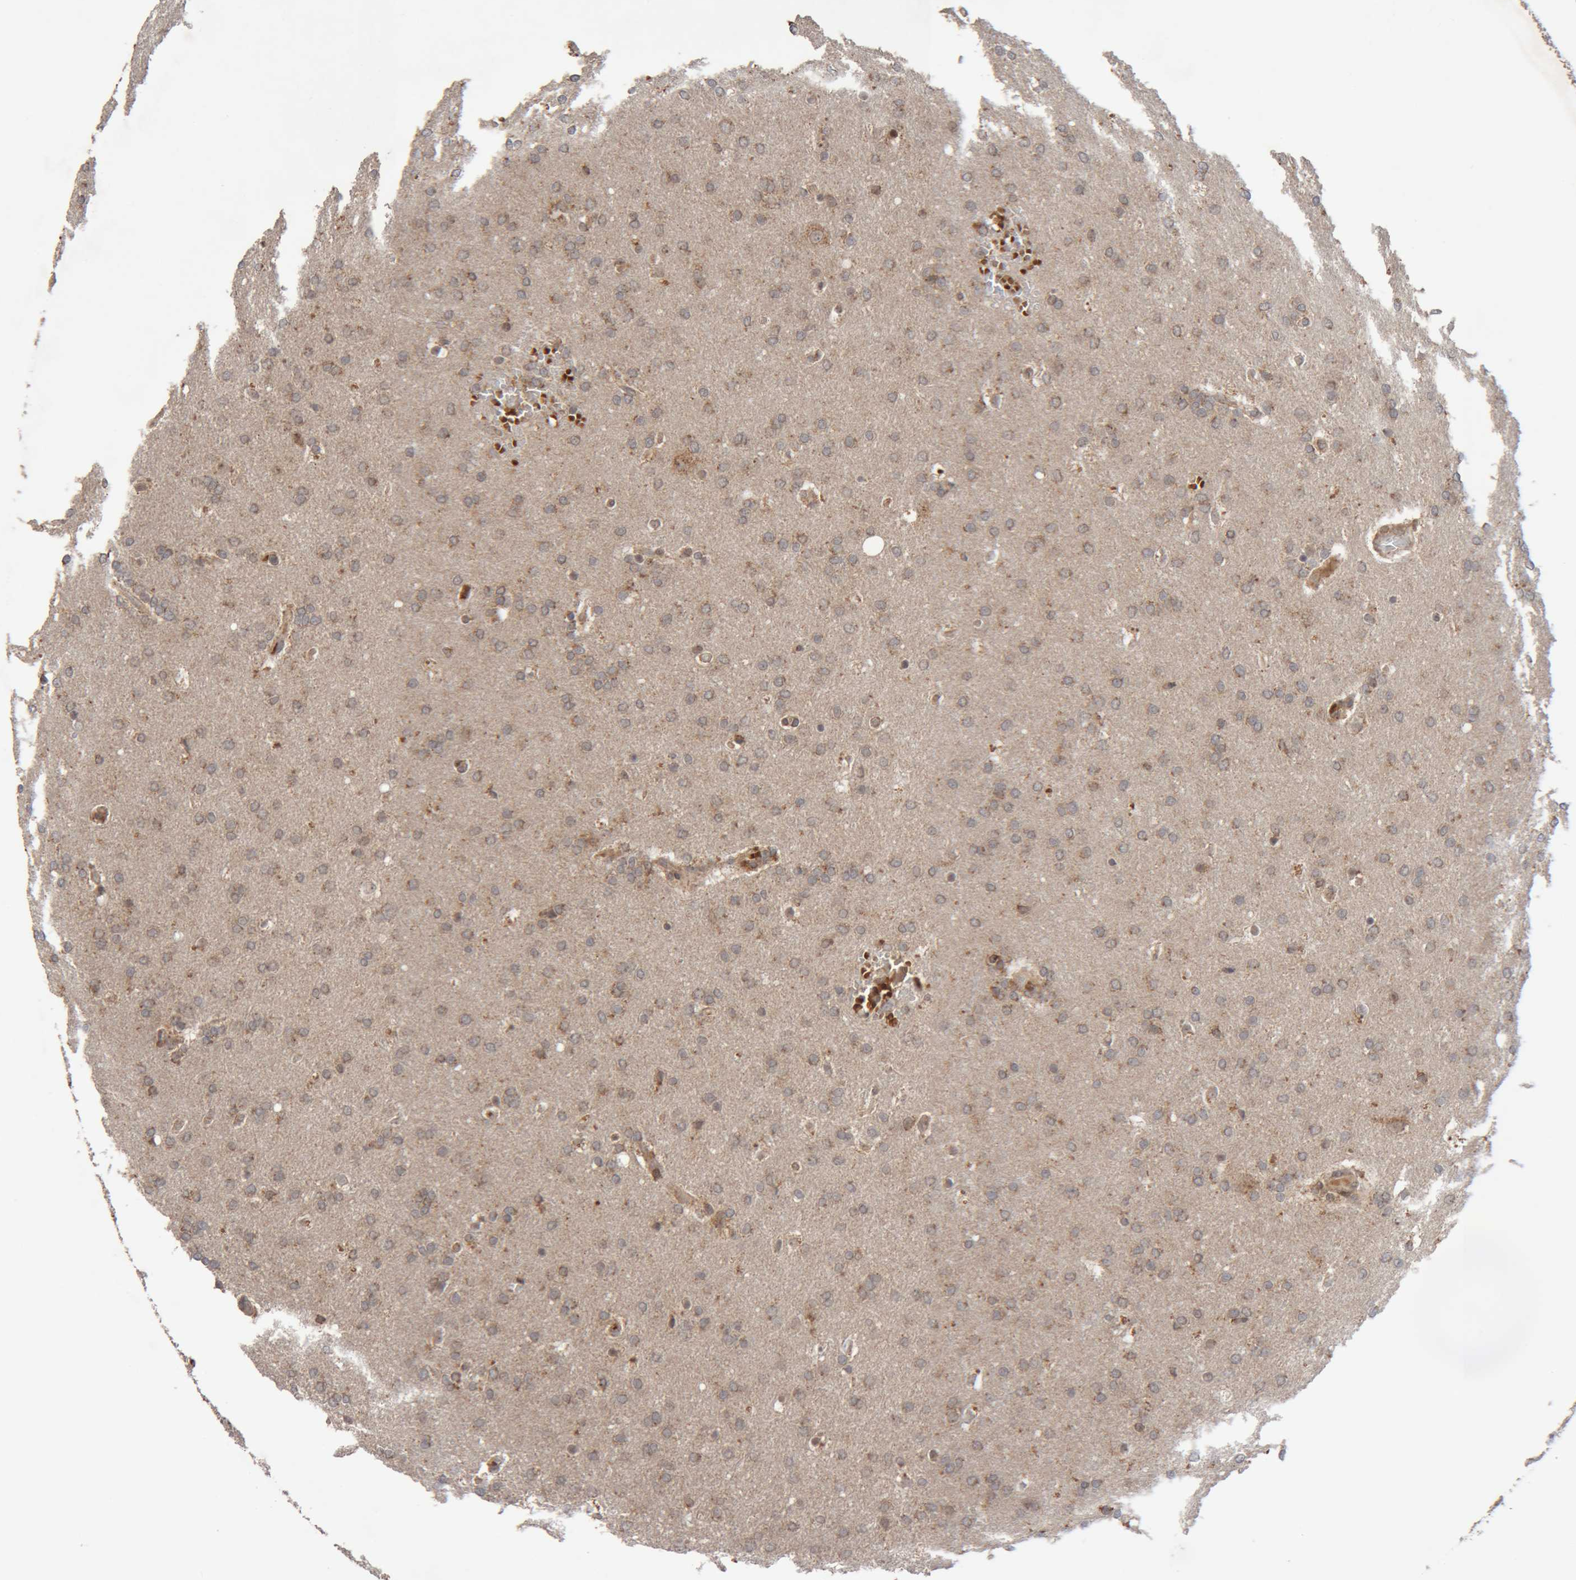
{"staining": {"intensity": "weak", "quantity": ">75%", "location": "cytoplasmic/membranous"}, "tissue": "glioma", "cell_type": "Tumor cells", "image_type": "cancer", "snomed": [{"axis": "morphology", "description": "Glioma, malignant, Low grade"}, {"axis": "topography", "description": "Brain"}], "caption": "Protein analysis of malignant low-grade glioma tissue demonstrates weak cytoplasmic/membranous expression in approximately >75% of tumor cells. The staining was performed using DAB (3,3'-diaminobenzidine) to visualize the protein expression in brown, while the nuclei were stained in blue with hematoxylin (Magnification: 20x).", "gene": "KIF21B", "patient": {"sex": "female", "age": 37}}